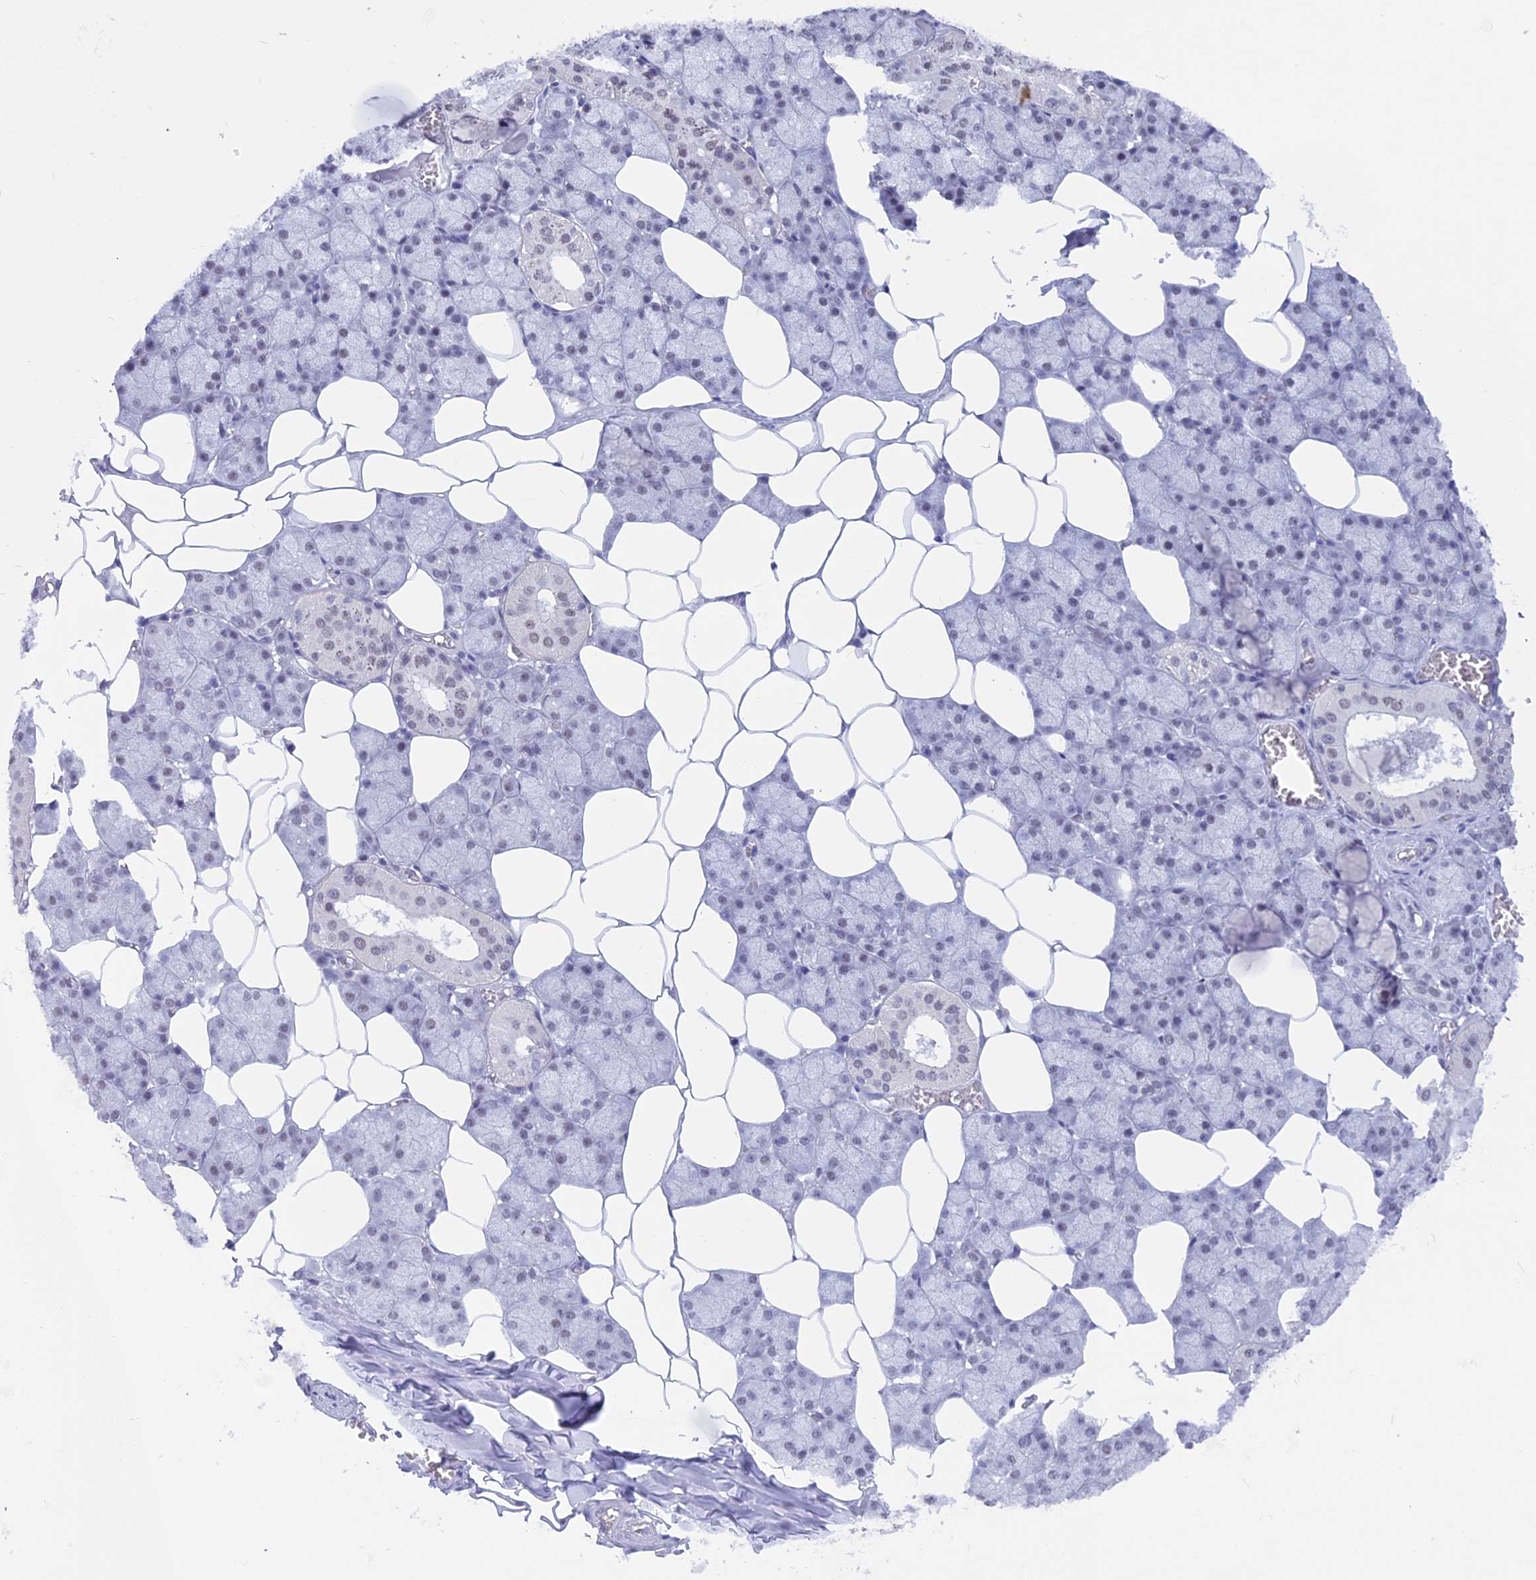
{"staining": {"intensity": "negative", "quantity": "none", "location": "none"}, "tissue": "salivary gland", "cell_type": "Glandular cells", "image_type": "normal", "snomed": [{"axis": "morphology", "description": "Normal tissue, NOS"}, {"axis": "topography", "description": "Salivary gland"}], "caption": "This is a photomicrograph of IHC staining of normal salivary gland, which shows no expression in glandular cells. Nuclei are stained in blue.", "gene": "SRSF5", "patient": {"sex": "male", "age": 62}}